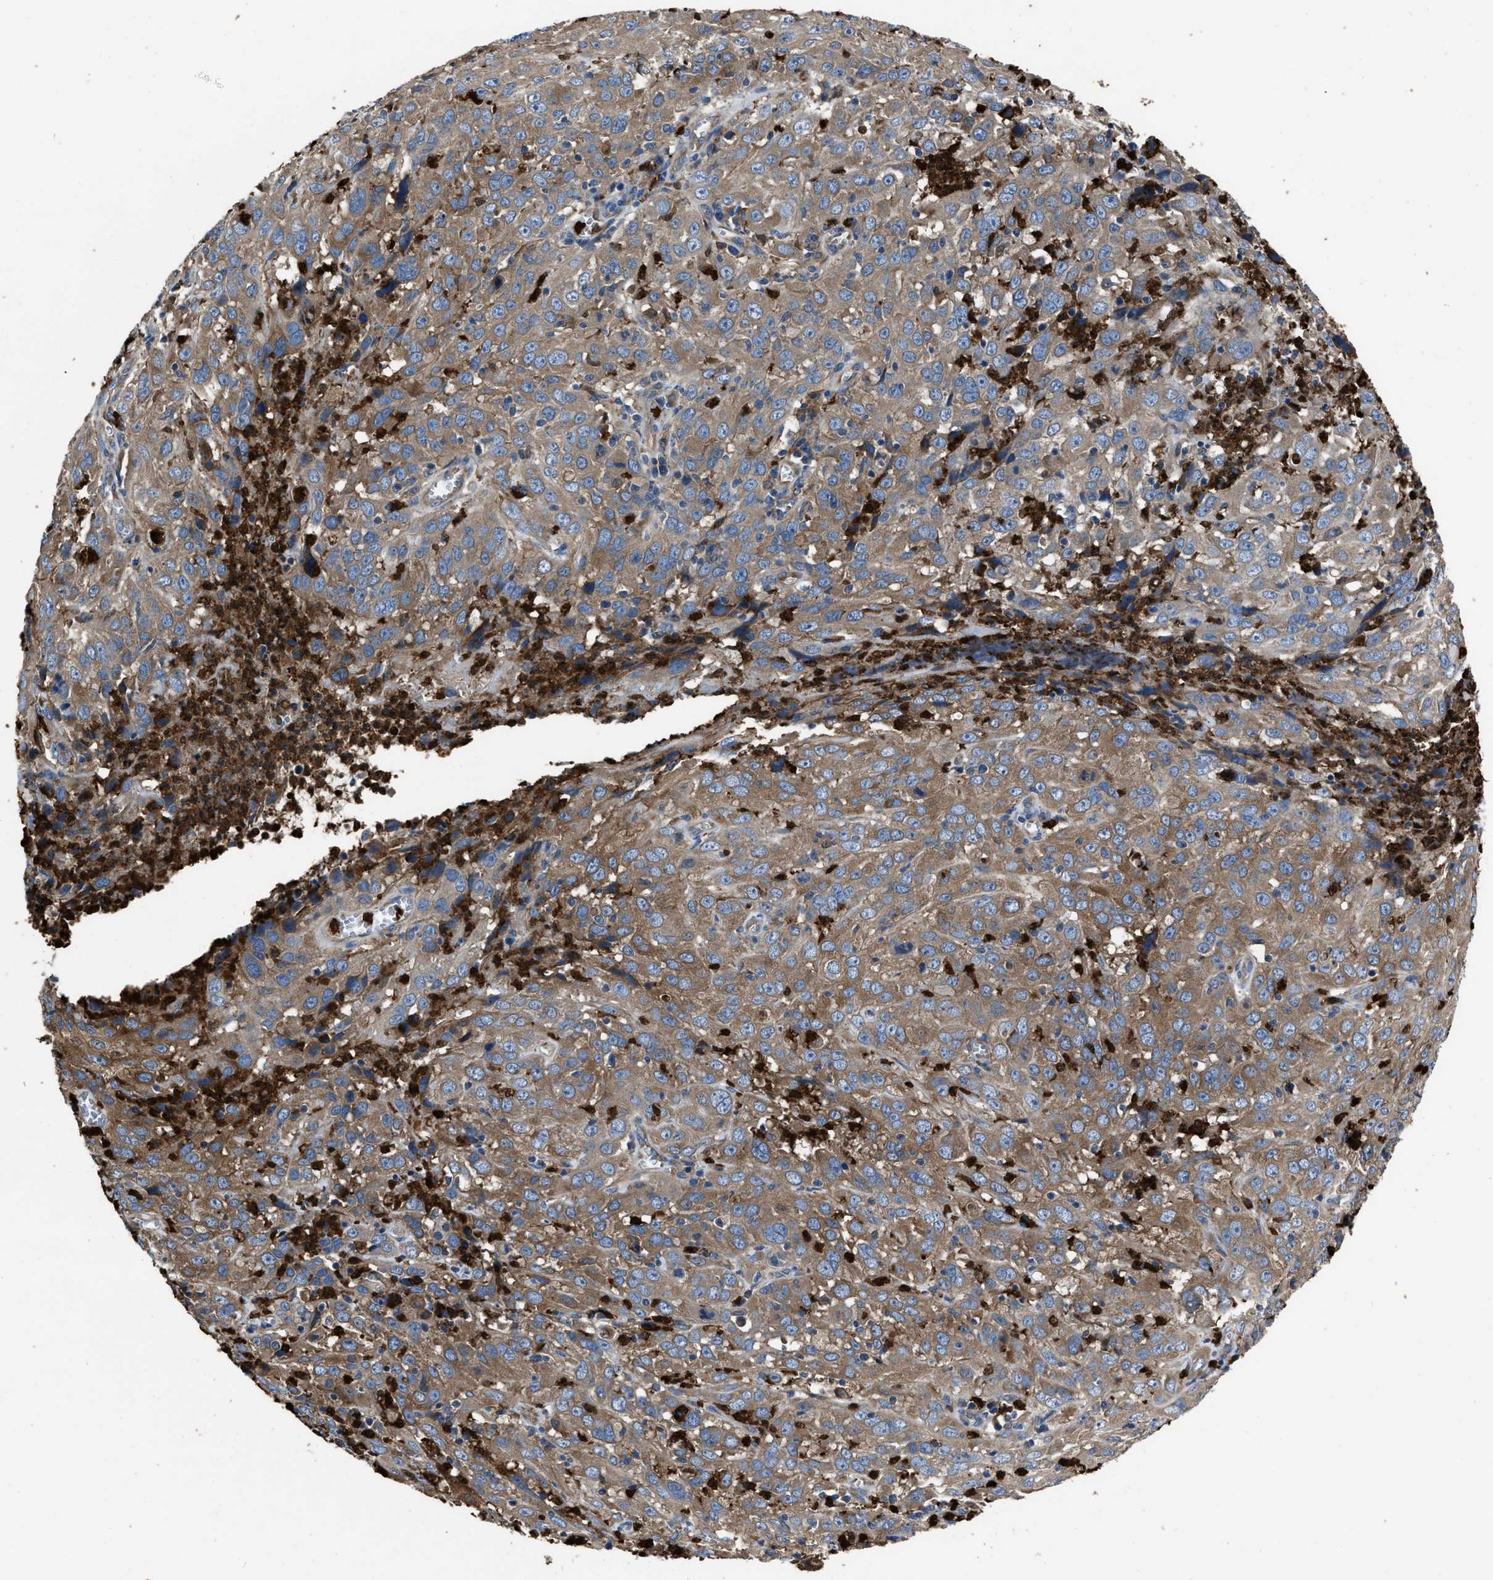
{"staining": {"intensity": "moderate", "quantity": ">75%", "location": "cytoplasmic/membranous"}, "tissue": "cervical cancer", "cell_type": "Tumor cells", "image_type": "cancer", "snomed": [{"axis": "morphology", "description": "Squamous cell carcinoma, NOS"}, {"axis": "topography", "description": "Cervix"}], "caption": "This histopathology image demonstrates immunohistochemistry (IHC) staining of human cervical cancer (squamous cell carcinoma), with medium moderate cytoplasmic/membranous expression in about >75% of tumor cells.", "gene": "ANGPT1", "patient": {"sex": "female", "age": 32}}